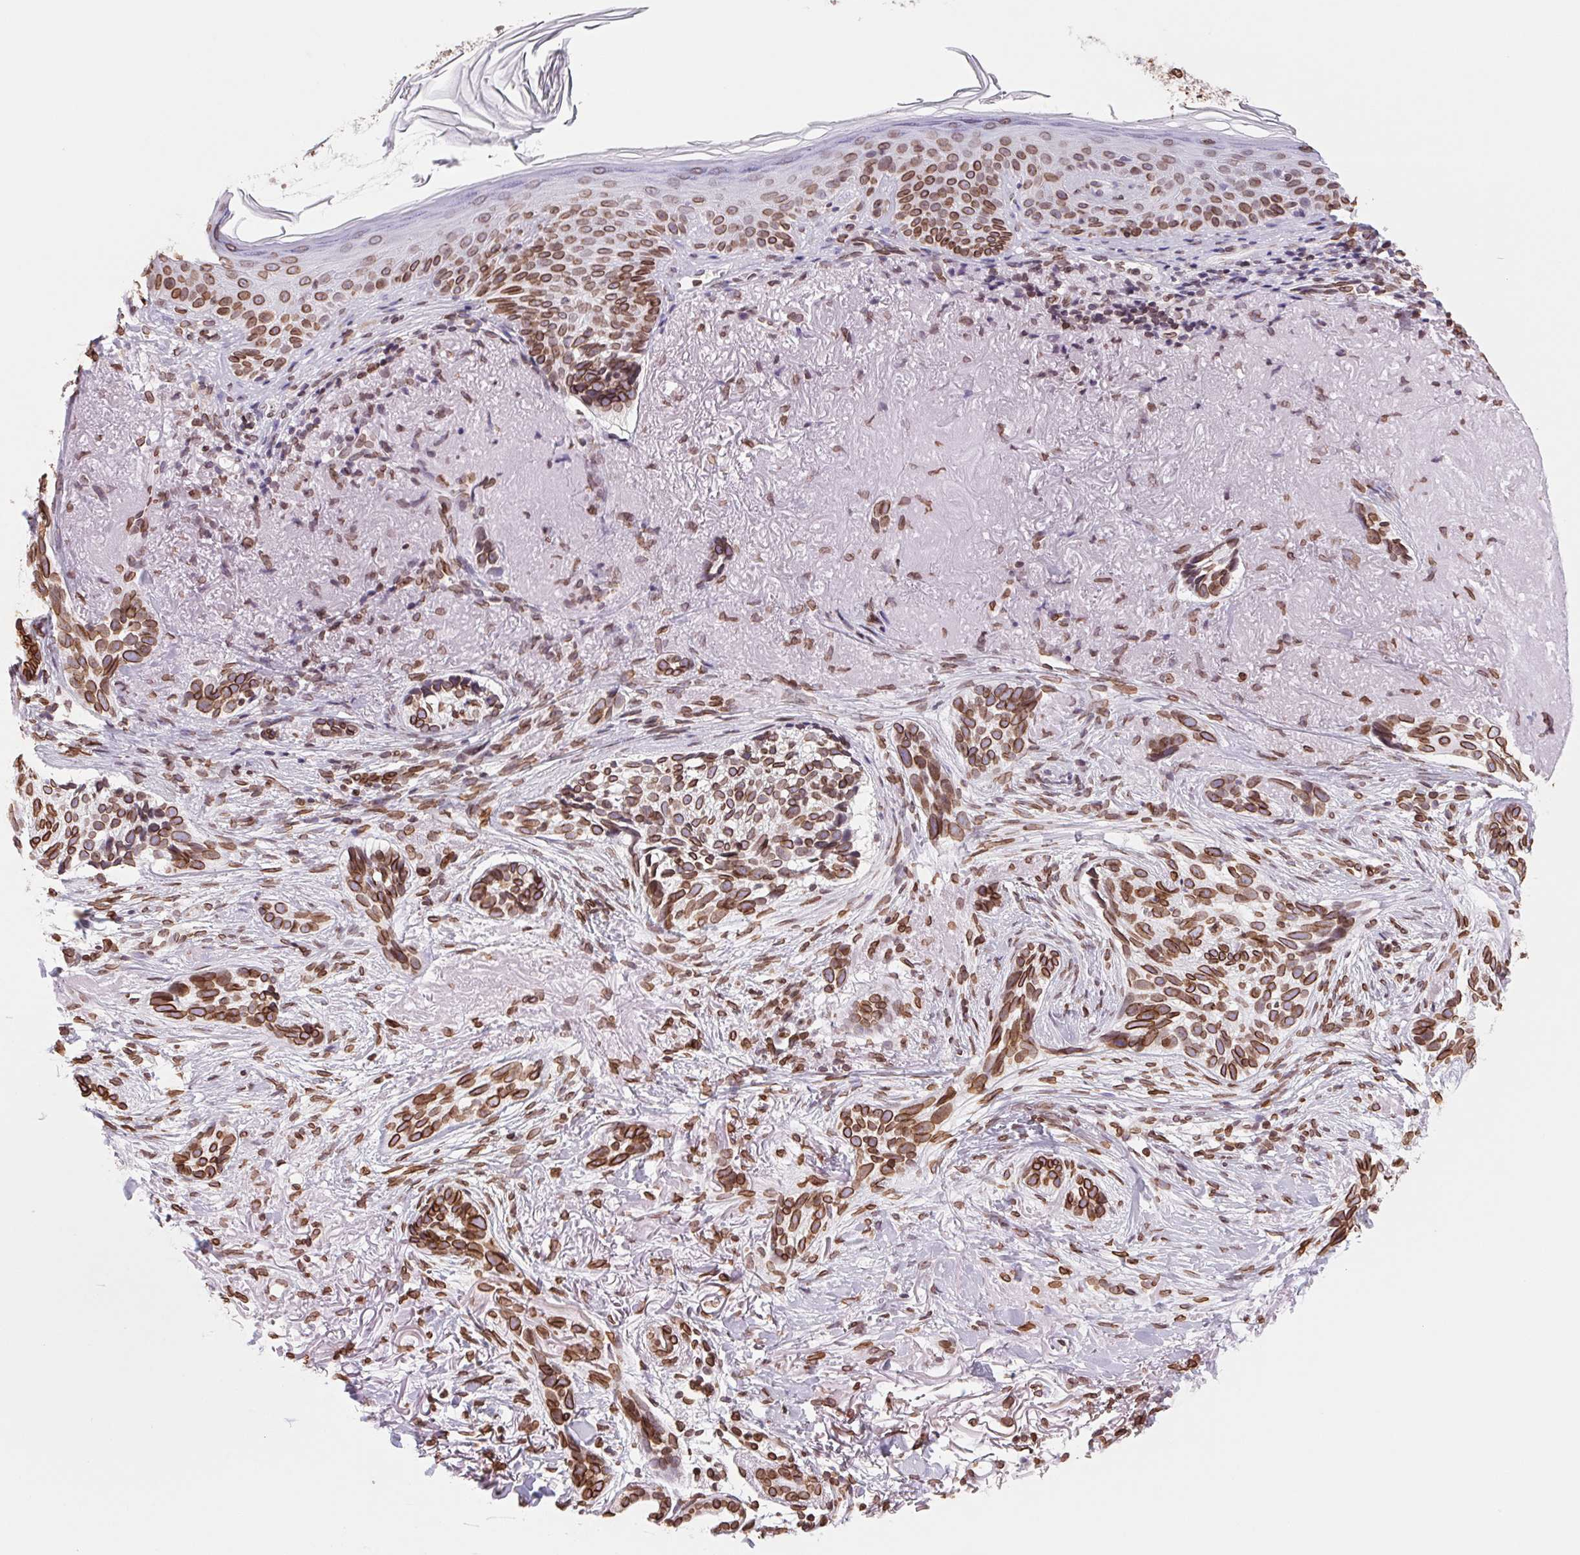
{"staining": {"intensity": "strong", "quantity": ">75%", "location": "cytoplasmic/membranous,nuclear"}, "tissue": "skin cancer", "cell_type": "Tumor cells", "image_type": "cancer", "snomed": [{"axis": "morphology", "description": "Basal cell carcinoma"}, {"axis": "morphology", "description": "BCC, high aggressive"}, {"axis": "topography", "description": "Skin"}], "caption": "There is high levels of strong cytoplasmic/membranous and nuclear expression in tumor cells of skin cancer, as demonstrated by immunohistochemical staining (brown color).", "gene": "LMNB2", "patient": {"sex": "female", "age": 86}}